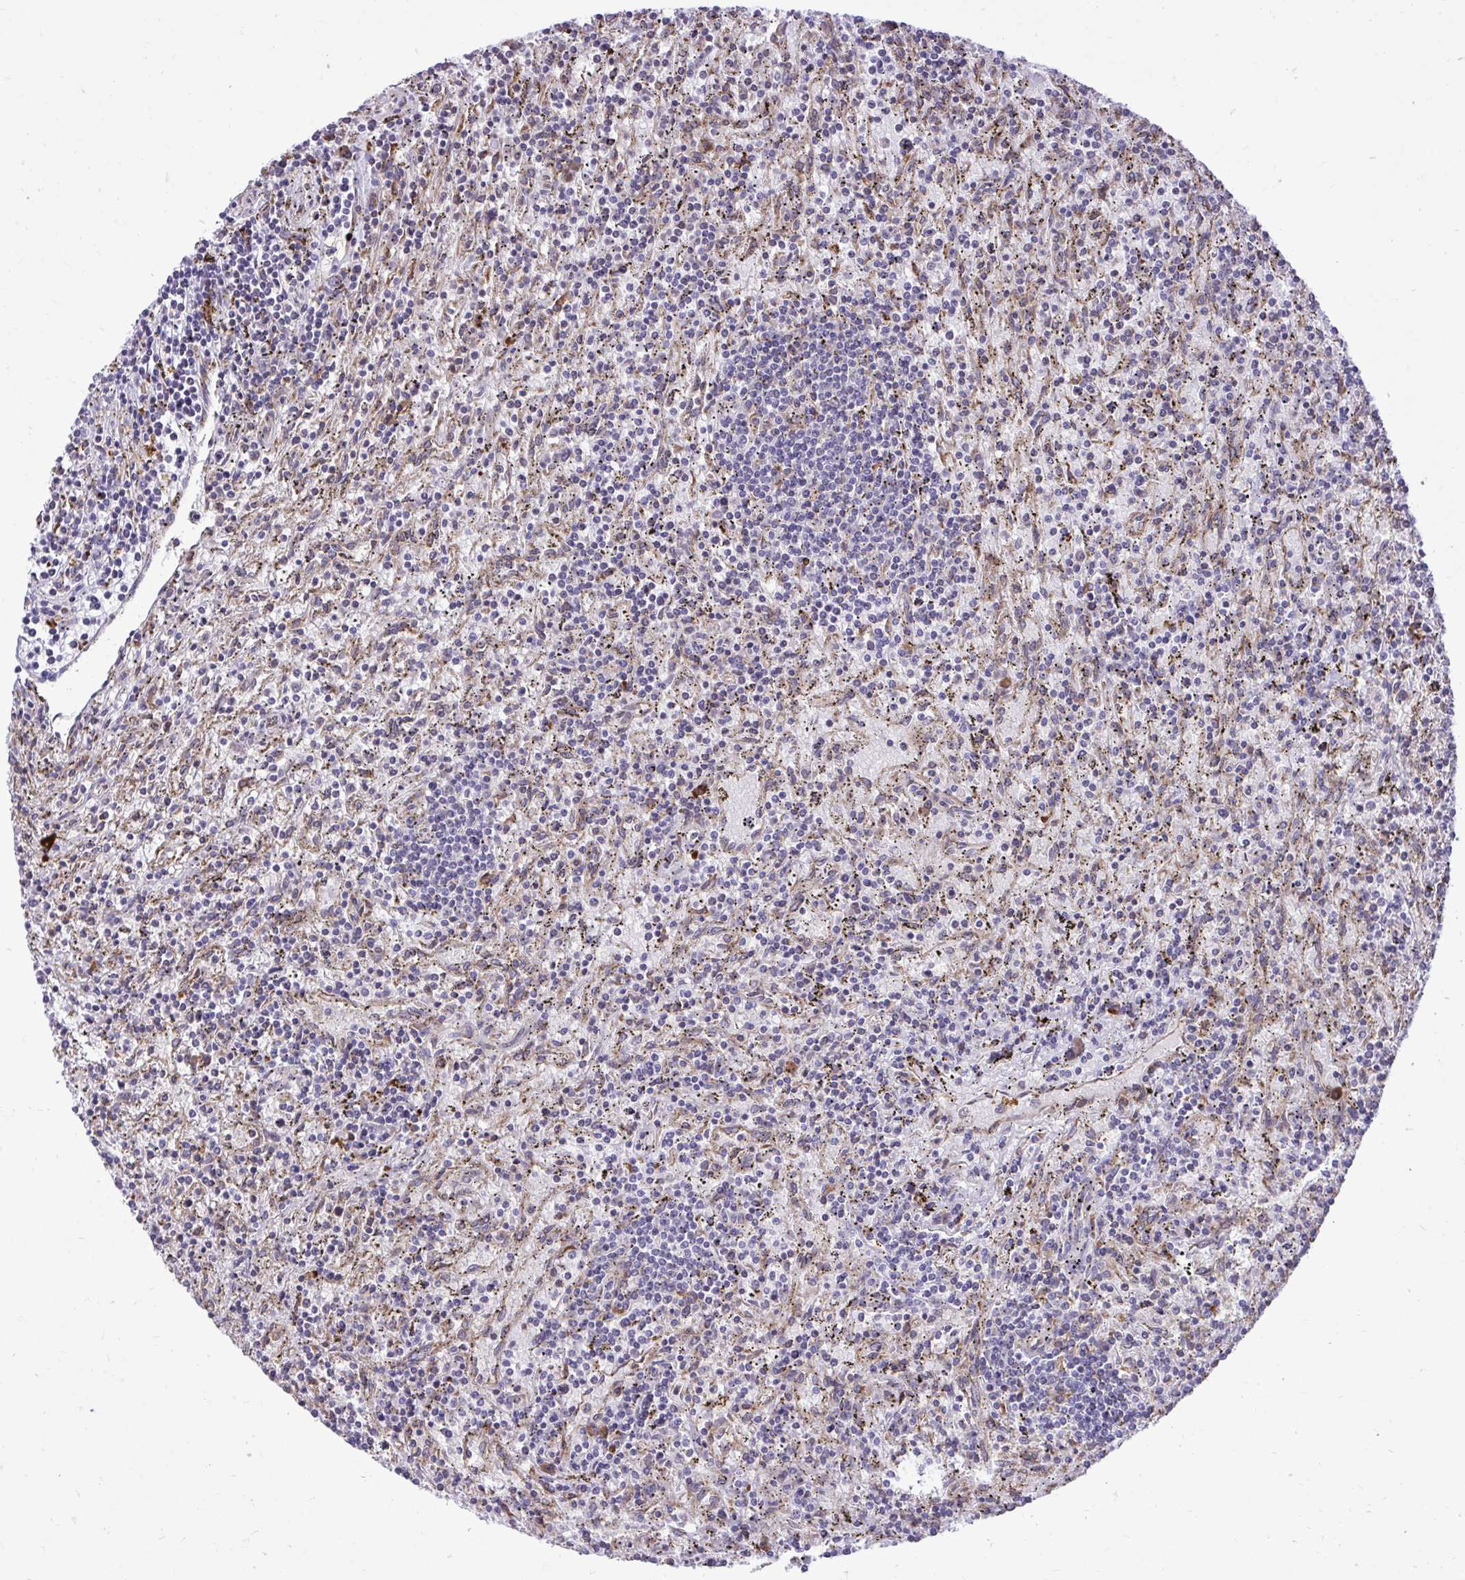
{"staining": {"intensity": "negative", "quantity": "none", "location": "none"}, "tissue": "lymphoma", "cell_type": "Tumor cells", "image_type": "cancer", "snomed": [{"axis": "morphology", "description": "Malignant lymphoma, non-Hodgkin's type, Low grade"}, {"axis": "topography", "description": "Spleen"}], "caption": "The image displays no staining of tumor cells in malignant lymphoma, non-Hodgkin's type (low-grade).", "gene": "METTL9", "patient": {"sex": "male", "age": 76}}